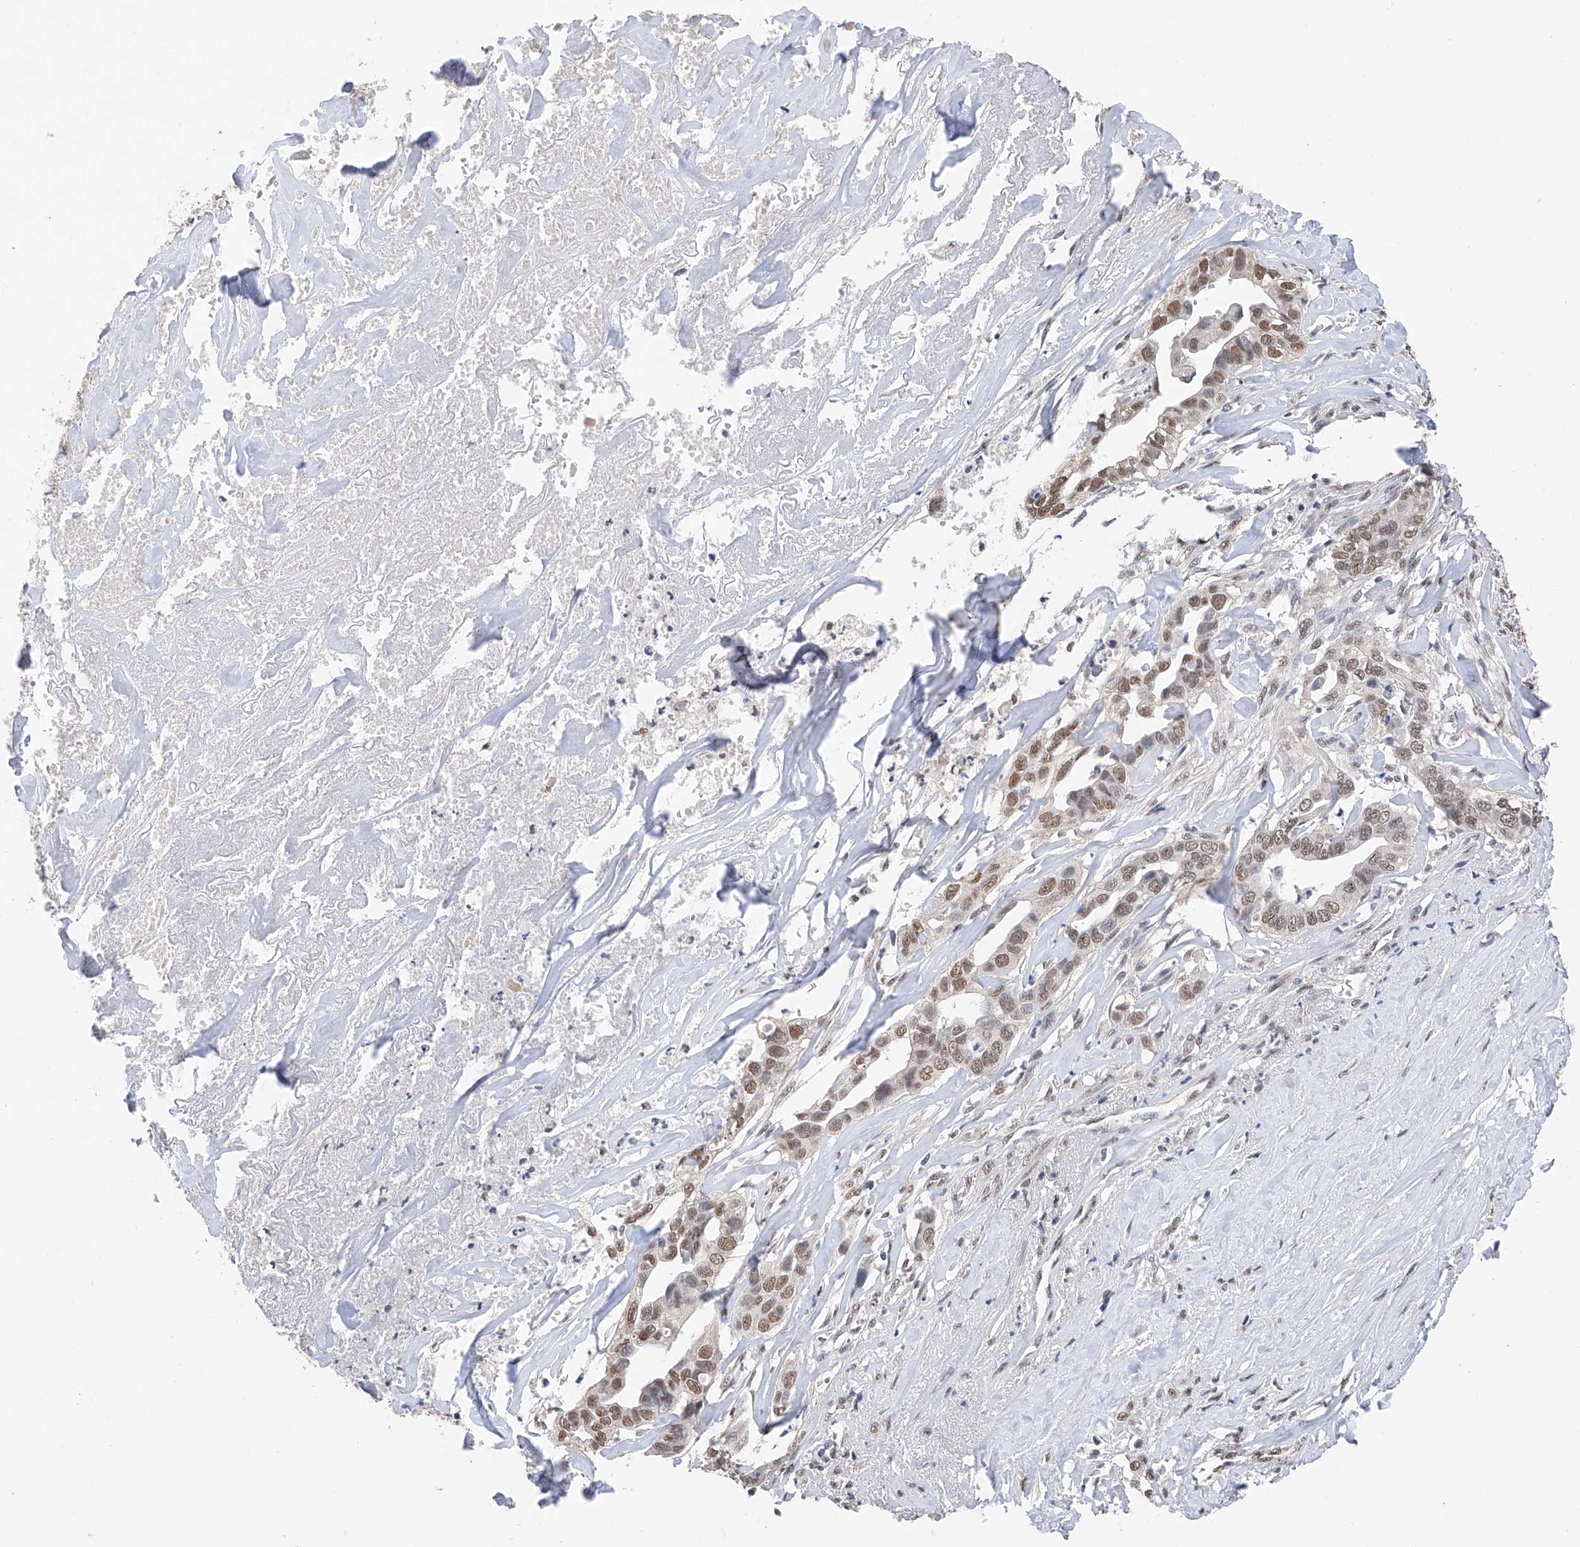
{"staining": {"intensity": "moderate", "quantity": ">75%", "location": "nuclear"}, "tissue": "liver cancer", "cell_type": "Tumor cells", "image_type": "cancer", "snomed": [{"axis": "morphology", "description": "Cholangiocarcinoma"}, {"axis": "topography", "description": "Liver"}], "caption": "Liver cholangiocarcinoma stained with a protein marker shows moderate staining in tumor cells.", "gene": "DMAP1", "patient": {"sex": "female", "age": 79}}